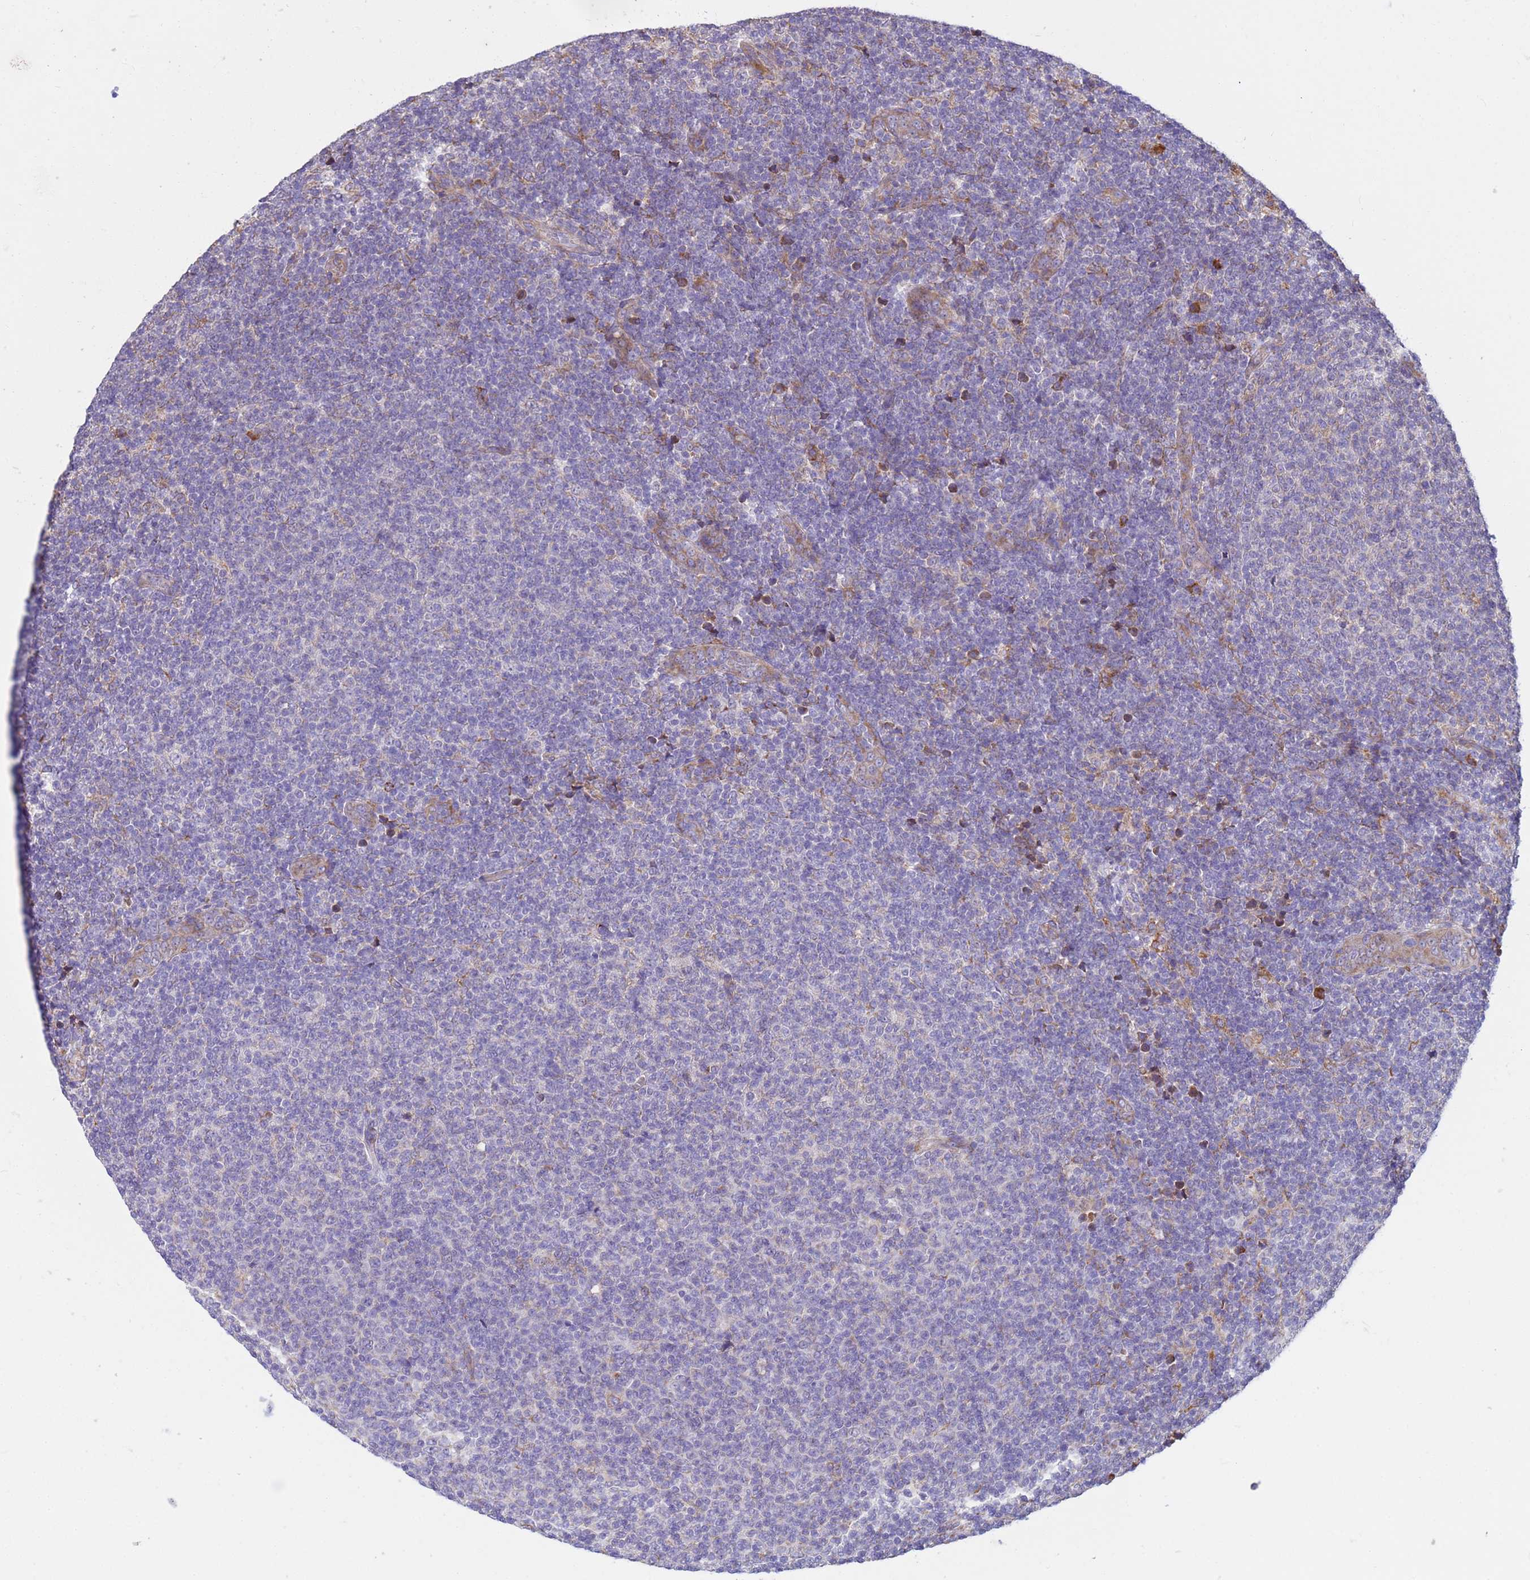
{"staining": {"intensity": "negative", "quantity": "none", "location": "none"}, "tissue": "lymphoma", "cell_type": "Tumor cells", "image_type": "cancer", "snomed": [{"axis": "morphology", "description": "Malignant lymphoma, non-Hodgkin's type, Low grade"}, {"axis": "topography", "description": "Lymph node"}], "caption": "Immunohistochemistry (IHC) of lymphoma demonstrates no staining in tumor cells.", "gene": "THAP5", "patient": {"sex": "male", "age": 66}}